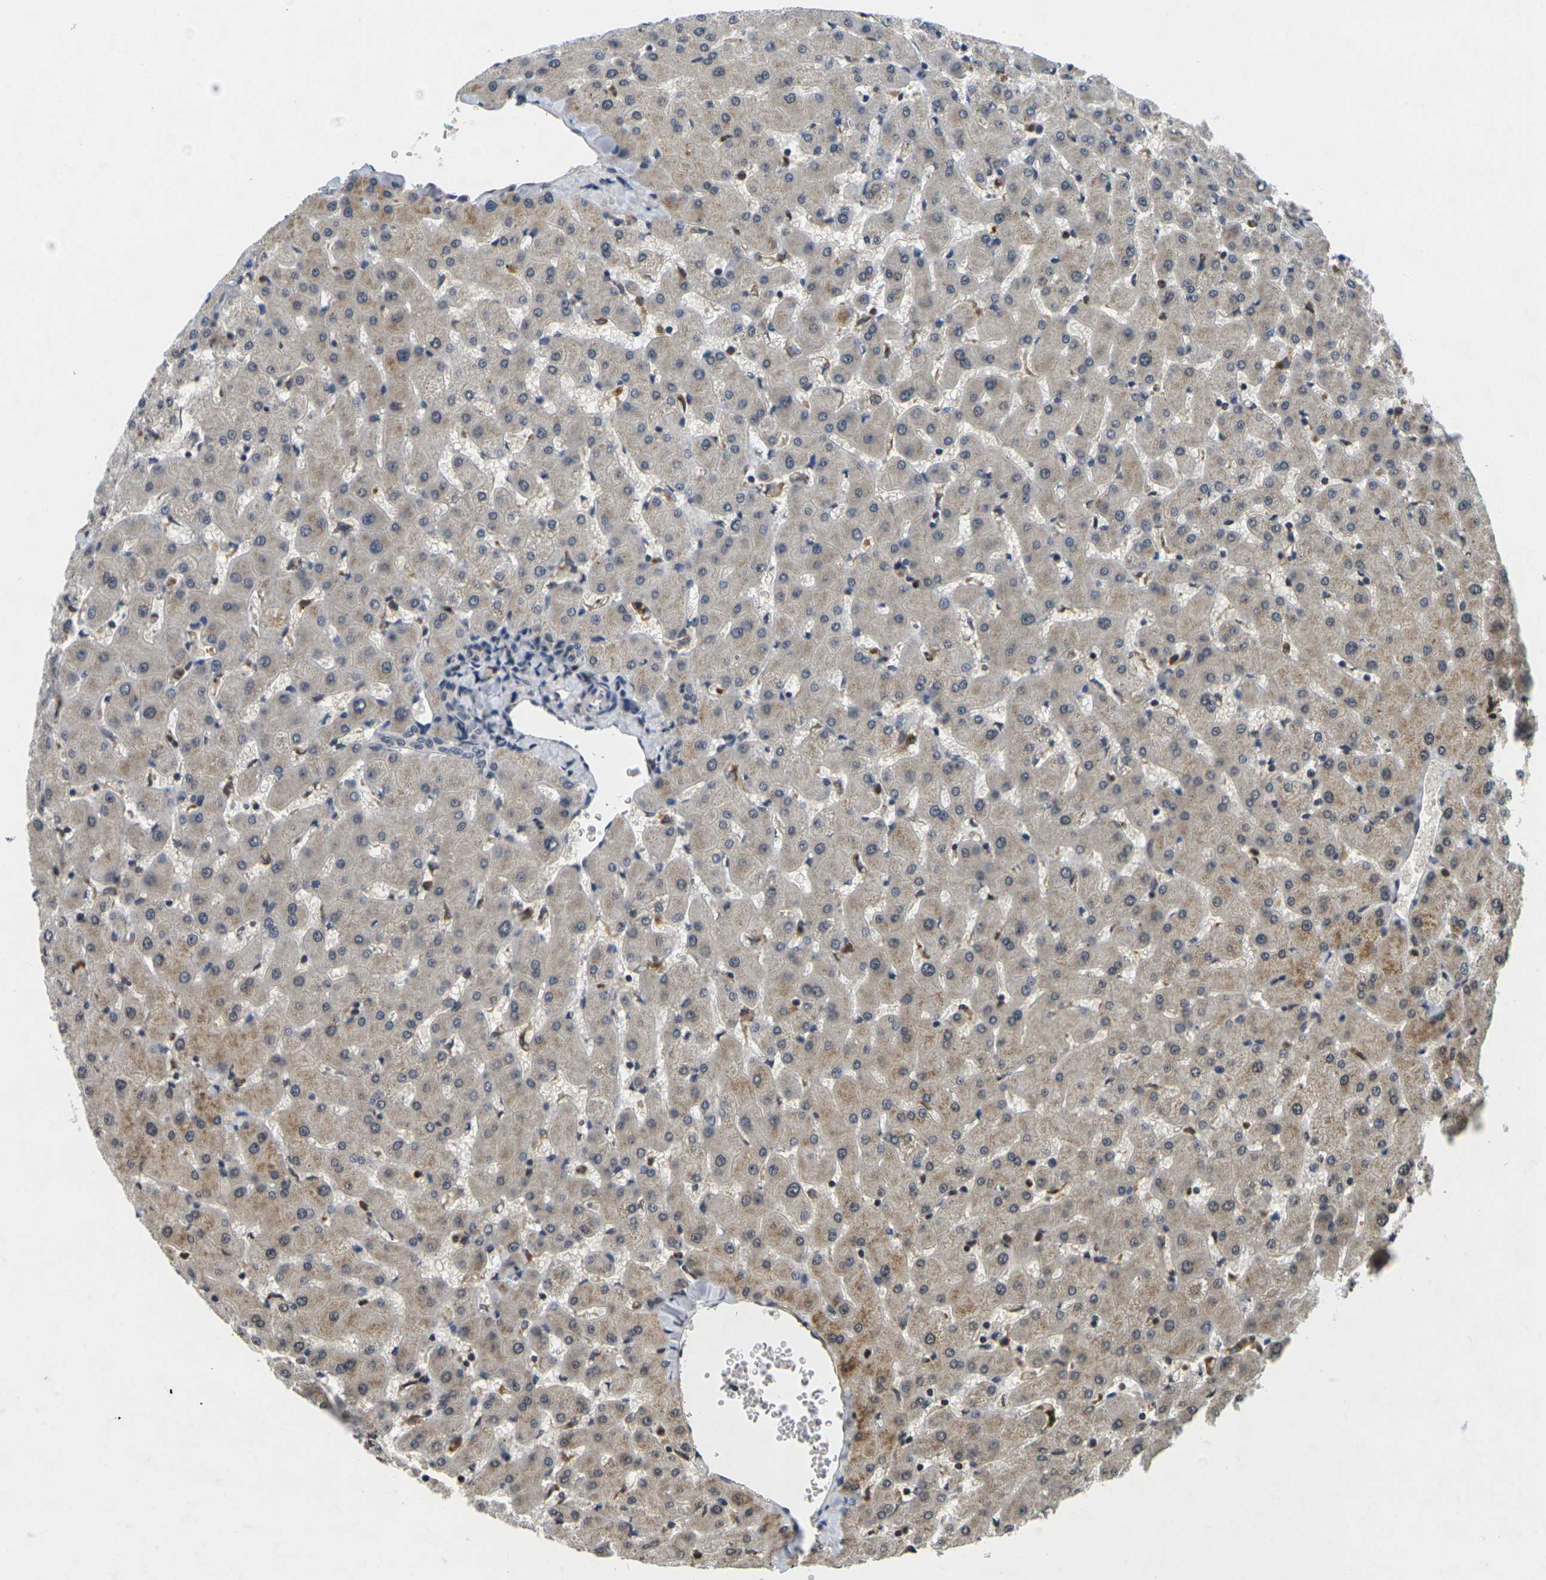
{"staining": {"intensity": "negative", "quantity": "none", "location": "none"}, "tissue": "liver", "cell_type": "Cholangiocytes", "image_type": "normal", "snomed": [{"axis": "morphology", "description": "Normal tissue, NOS"}, {"axis": "topography", "description": "Liver"}], "caption": "Immunohistochemistry (IHC) of unremarkable human liver shows no staining in cholangiocytes. (DAB immunohistochemistry (IHC) with hematoxylin counter stain).", "gene": "C1QC", "patient": {"sex": "female", "age": 63}}